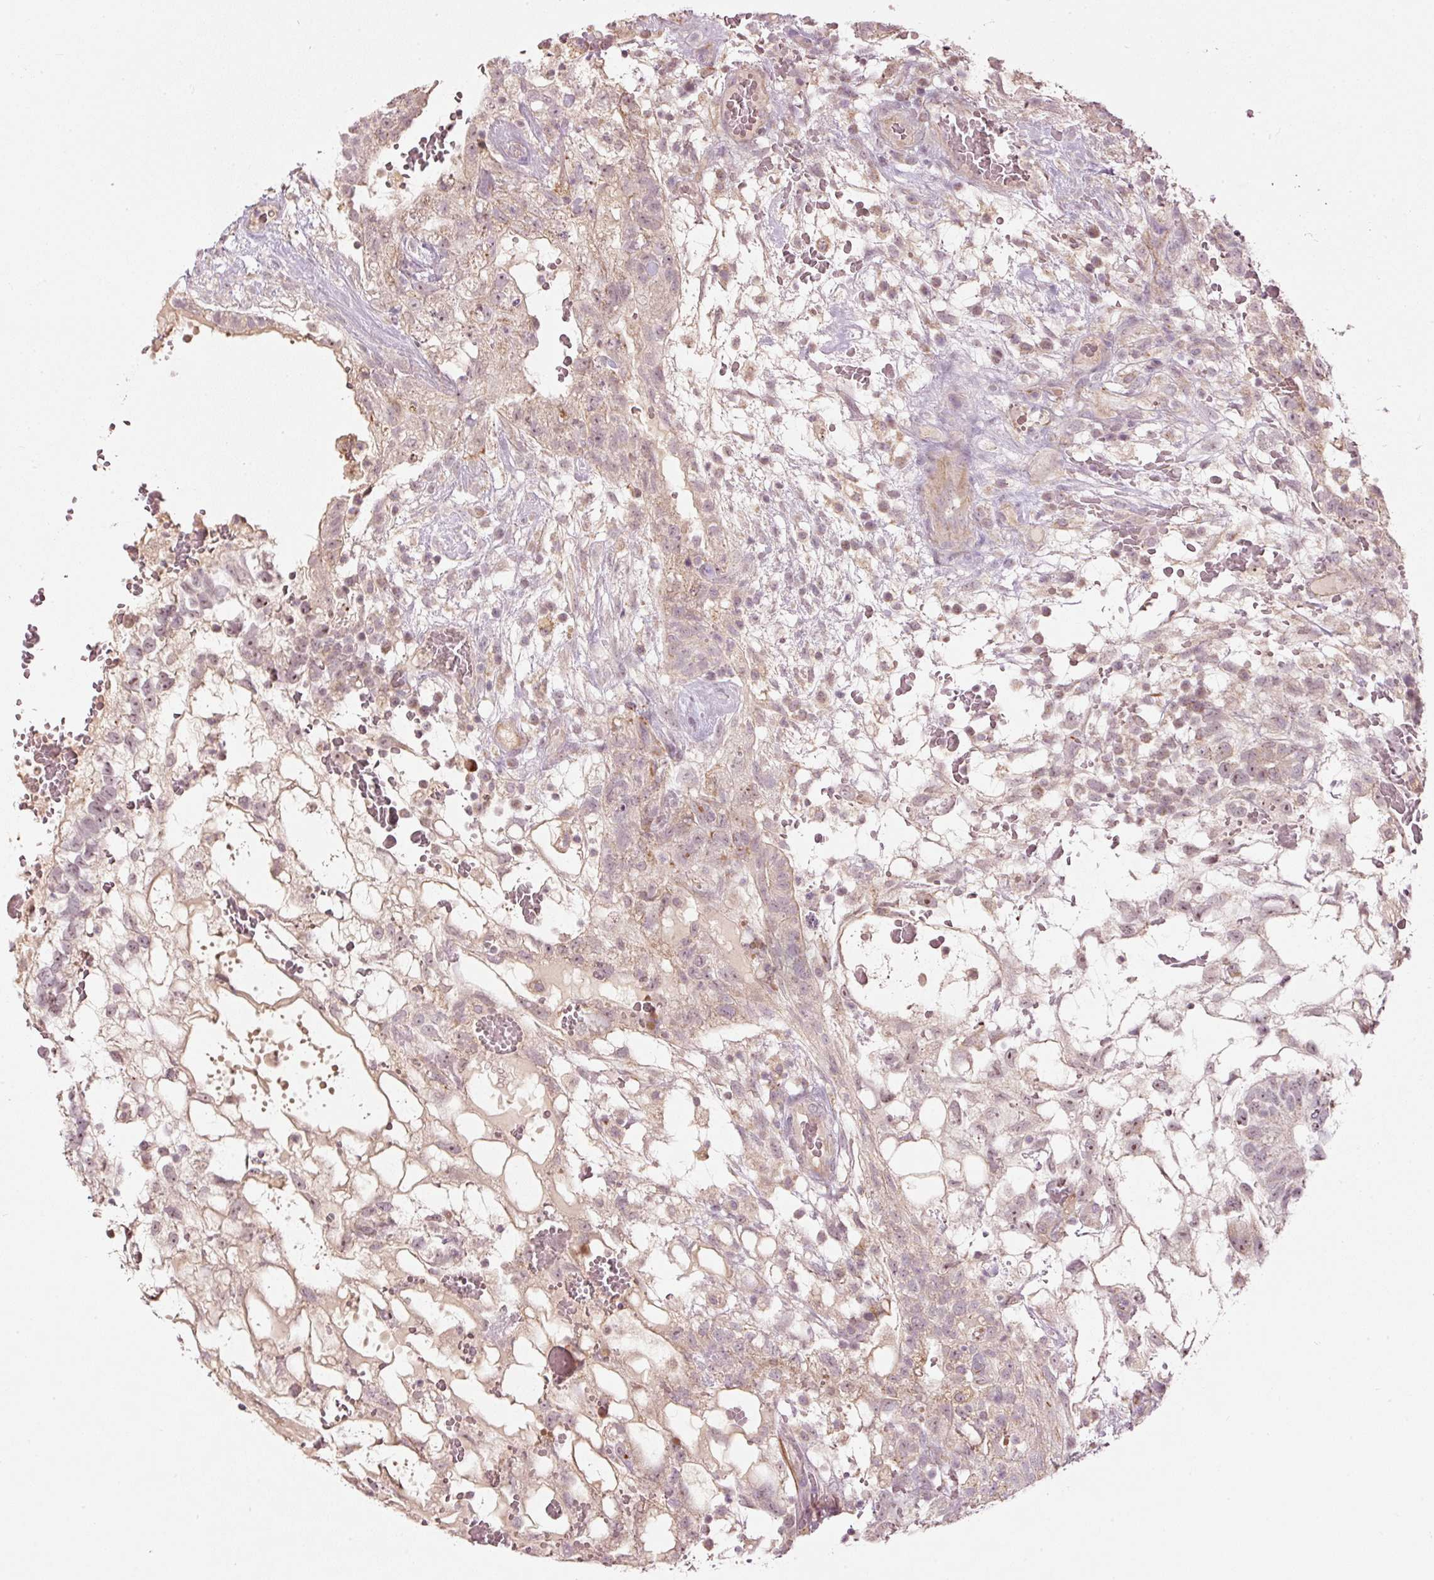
{"staining": {"intensity": "weak", "quantity": "25%-75%", "location": "cytoplasmic/membranous"}, "tissue": "testis cancer", "cell_type": "Tumor cells", "image_type": "cancer", "snomed": [{"axis": "morphology", "description": "Normal tissue, NOS"}, {"axis": "morphology", "description": "Carcinoma, Embryonal, NOS"}, {"axis": "topography", "description": "Testis"}], "caption": "Testis embryonal carcinoma stained with a brown dye demonstrates weak cytoplasmic/membranous positive staining in approximately 25%-75% of tumor cells.", "gene": "CDC20B", "patient": {"sex": "male", "age": 32}}